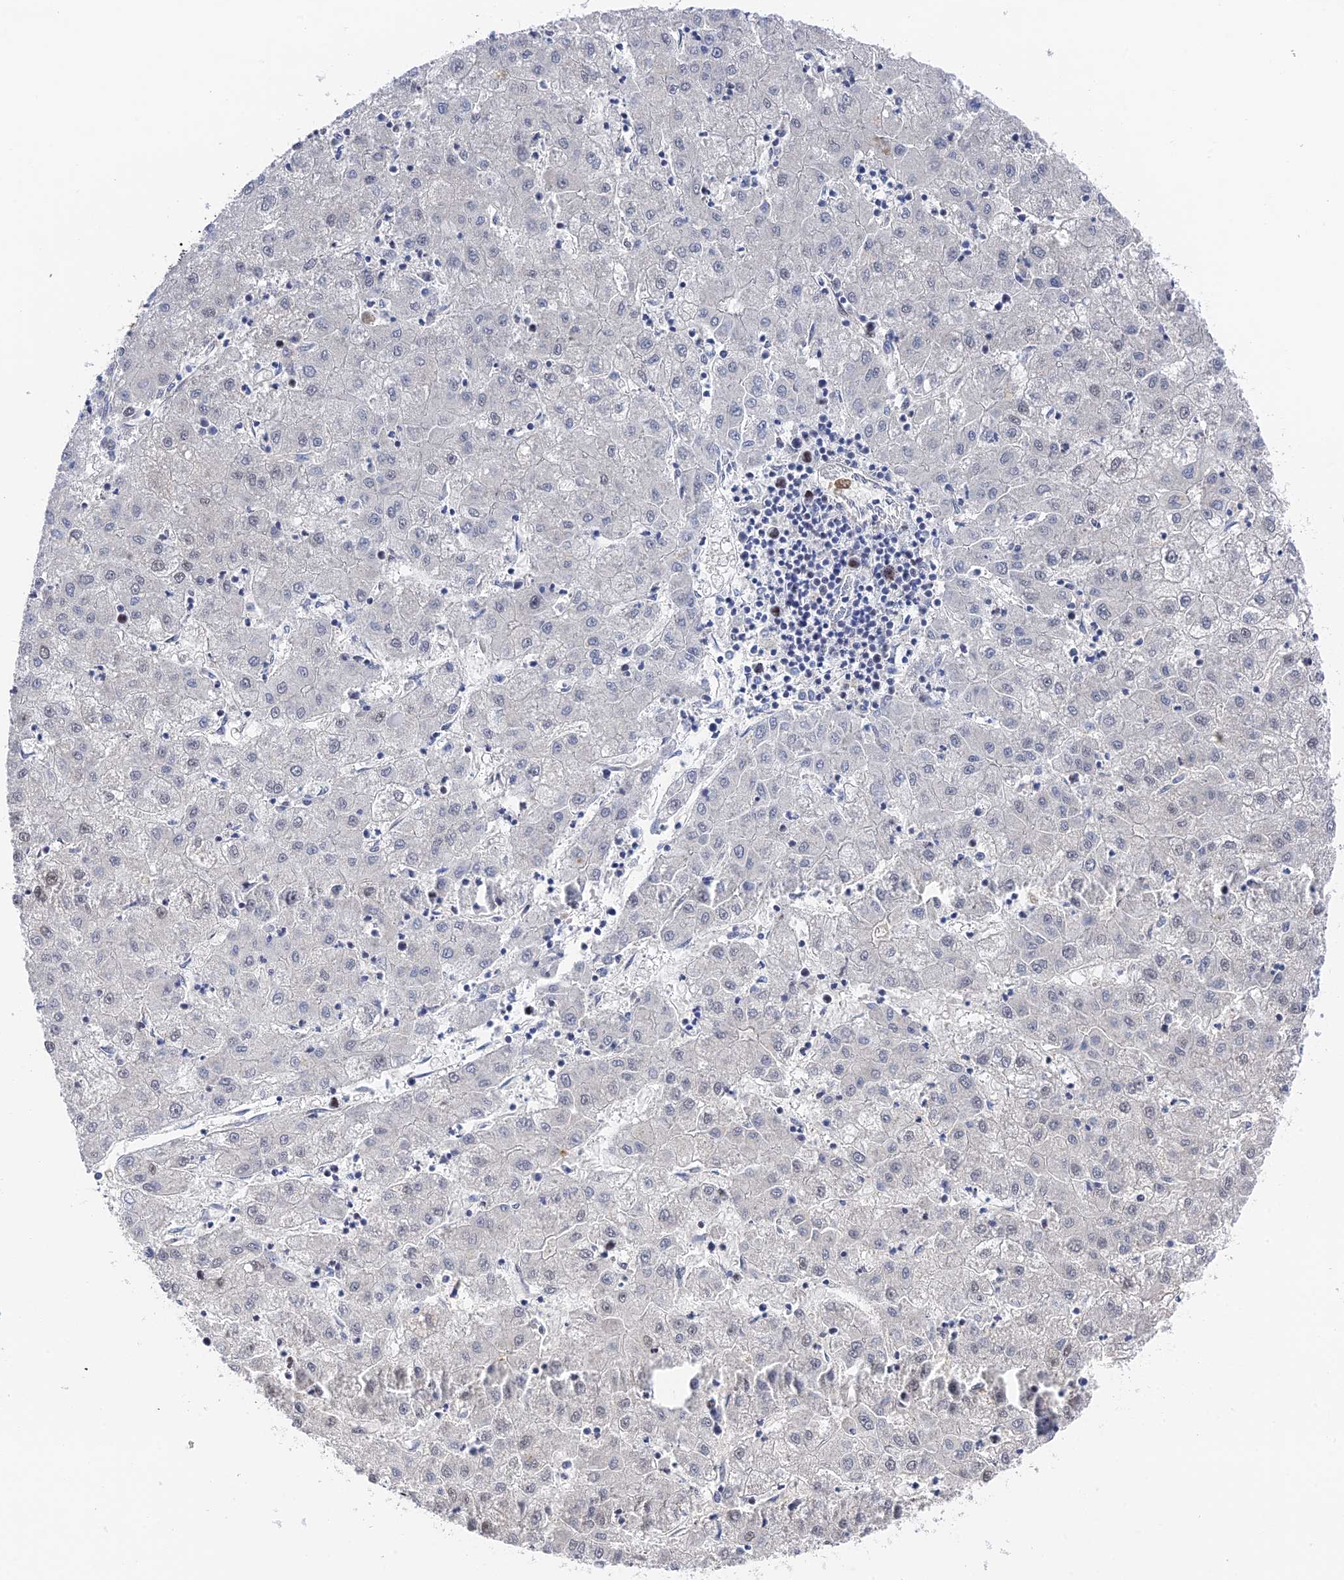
{"staining": {"intensity": "negative", "quantity": "none", "location": "none"}, "tissue": "liver cancer", "cell_type": "Tumor cells", "image_type": "cancer", "snomed": [{"axis": "morphology", "description": "Carcinoma, Hepatocellular, NOS"}, {"axis": "topography", "description": "Liver"}], "caption": "Micrograph shows no protein staining in tumor cells of liver cancer tissue.", "gene": "CFAP92", "patient": {"sex": "male", "age": 72}}